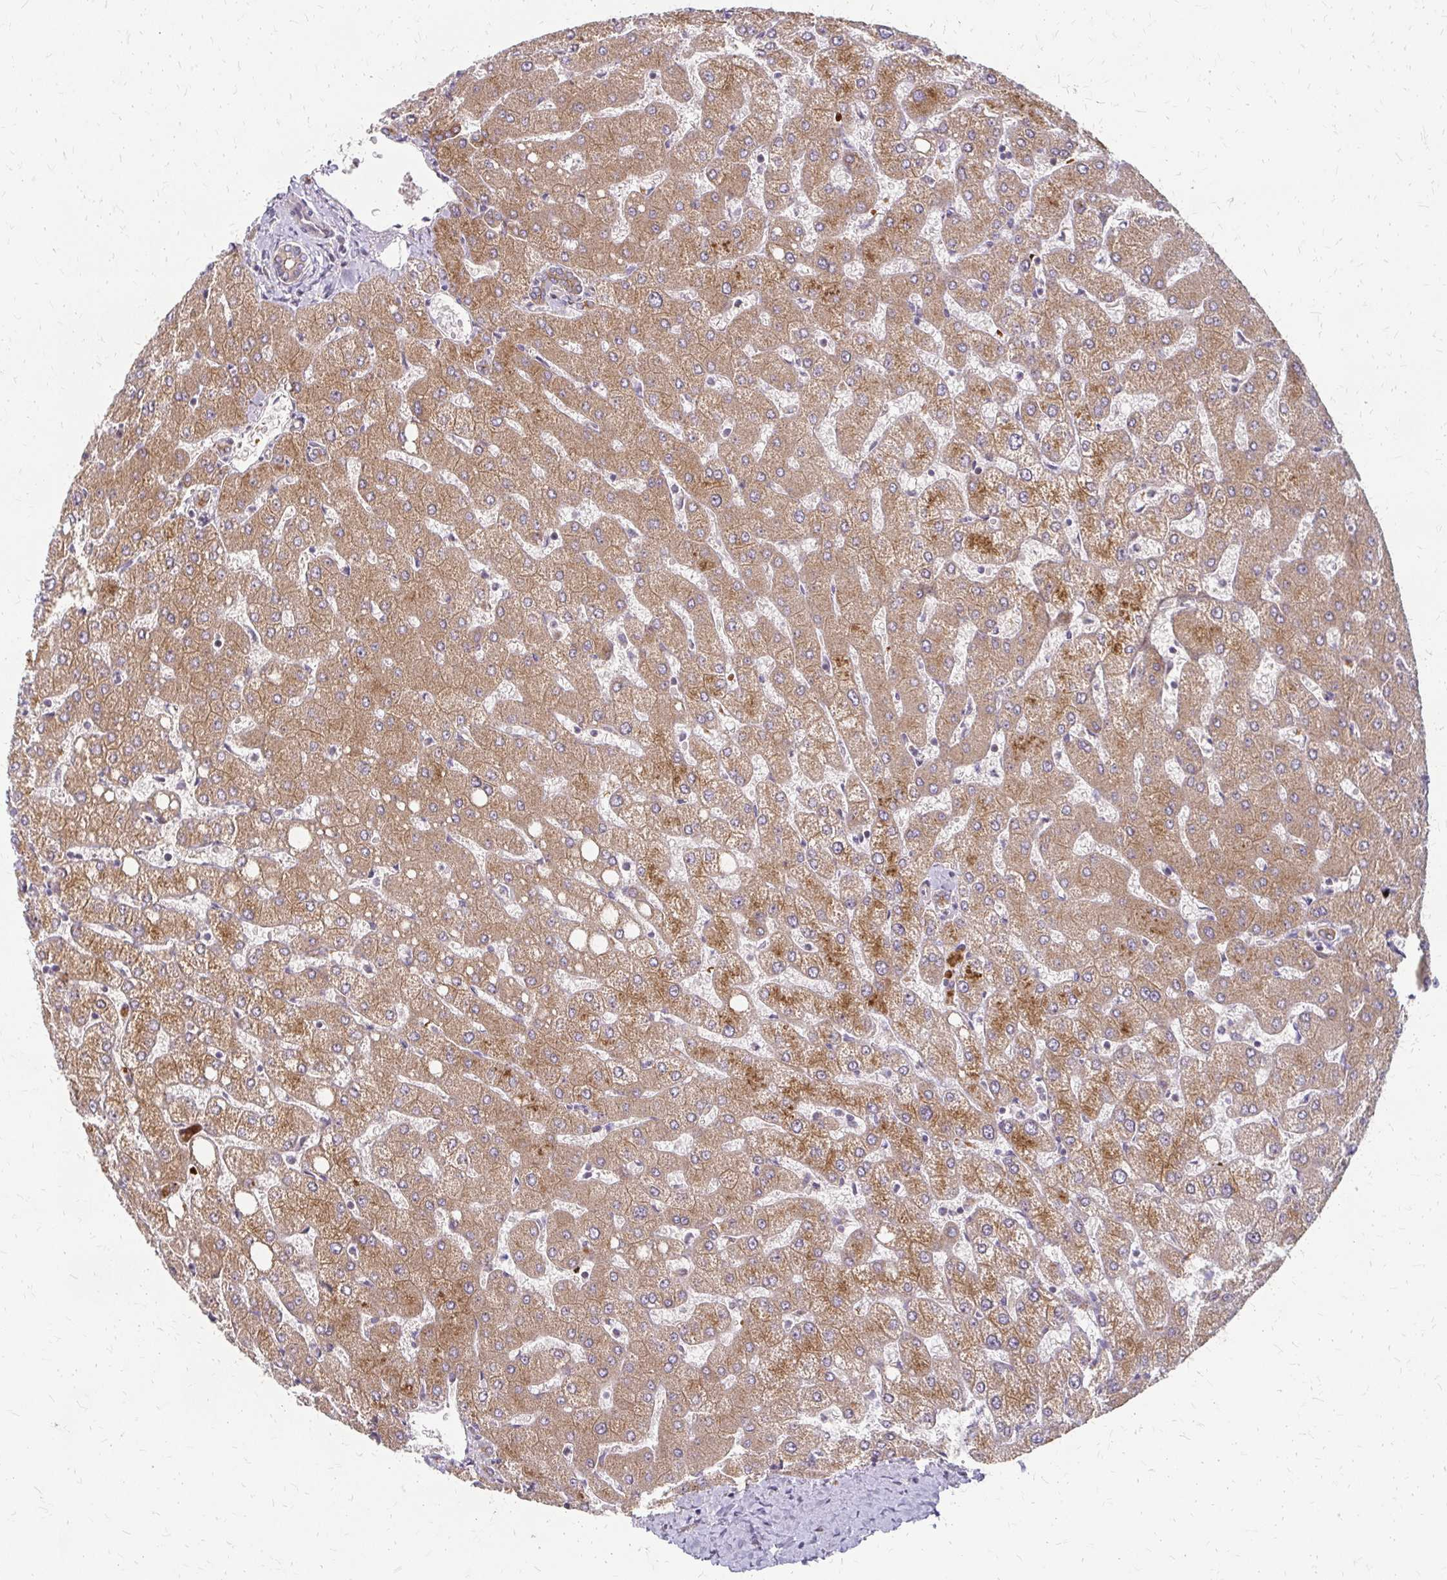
{"staining": {"intensity": "weak", "quantity": ">75%", "location": "cytoplasmic/membranous"}, "tissue": "liver", "cell_type": "Cholangiocytes", "image_type": "normal", "snomed": [{"axis": "morphology", "description": "Normal tissue, NOS"}, {"axis": "topography", "description": "Liver"}], "caption": "Immunohistochemical staining of benign liver reveals >75% levels of weak cytoplasmic/membranous protein expression in approximately >75% of cholangiocytes.", "gene": "ZNF383", "patient": {"sex": "female", "age": 54}}